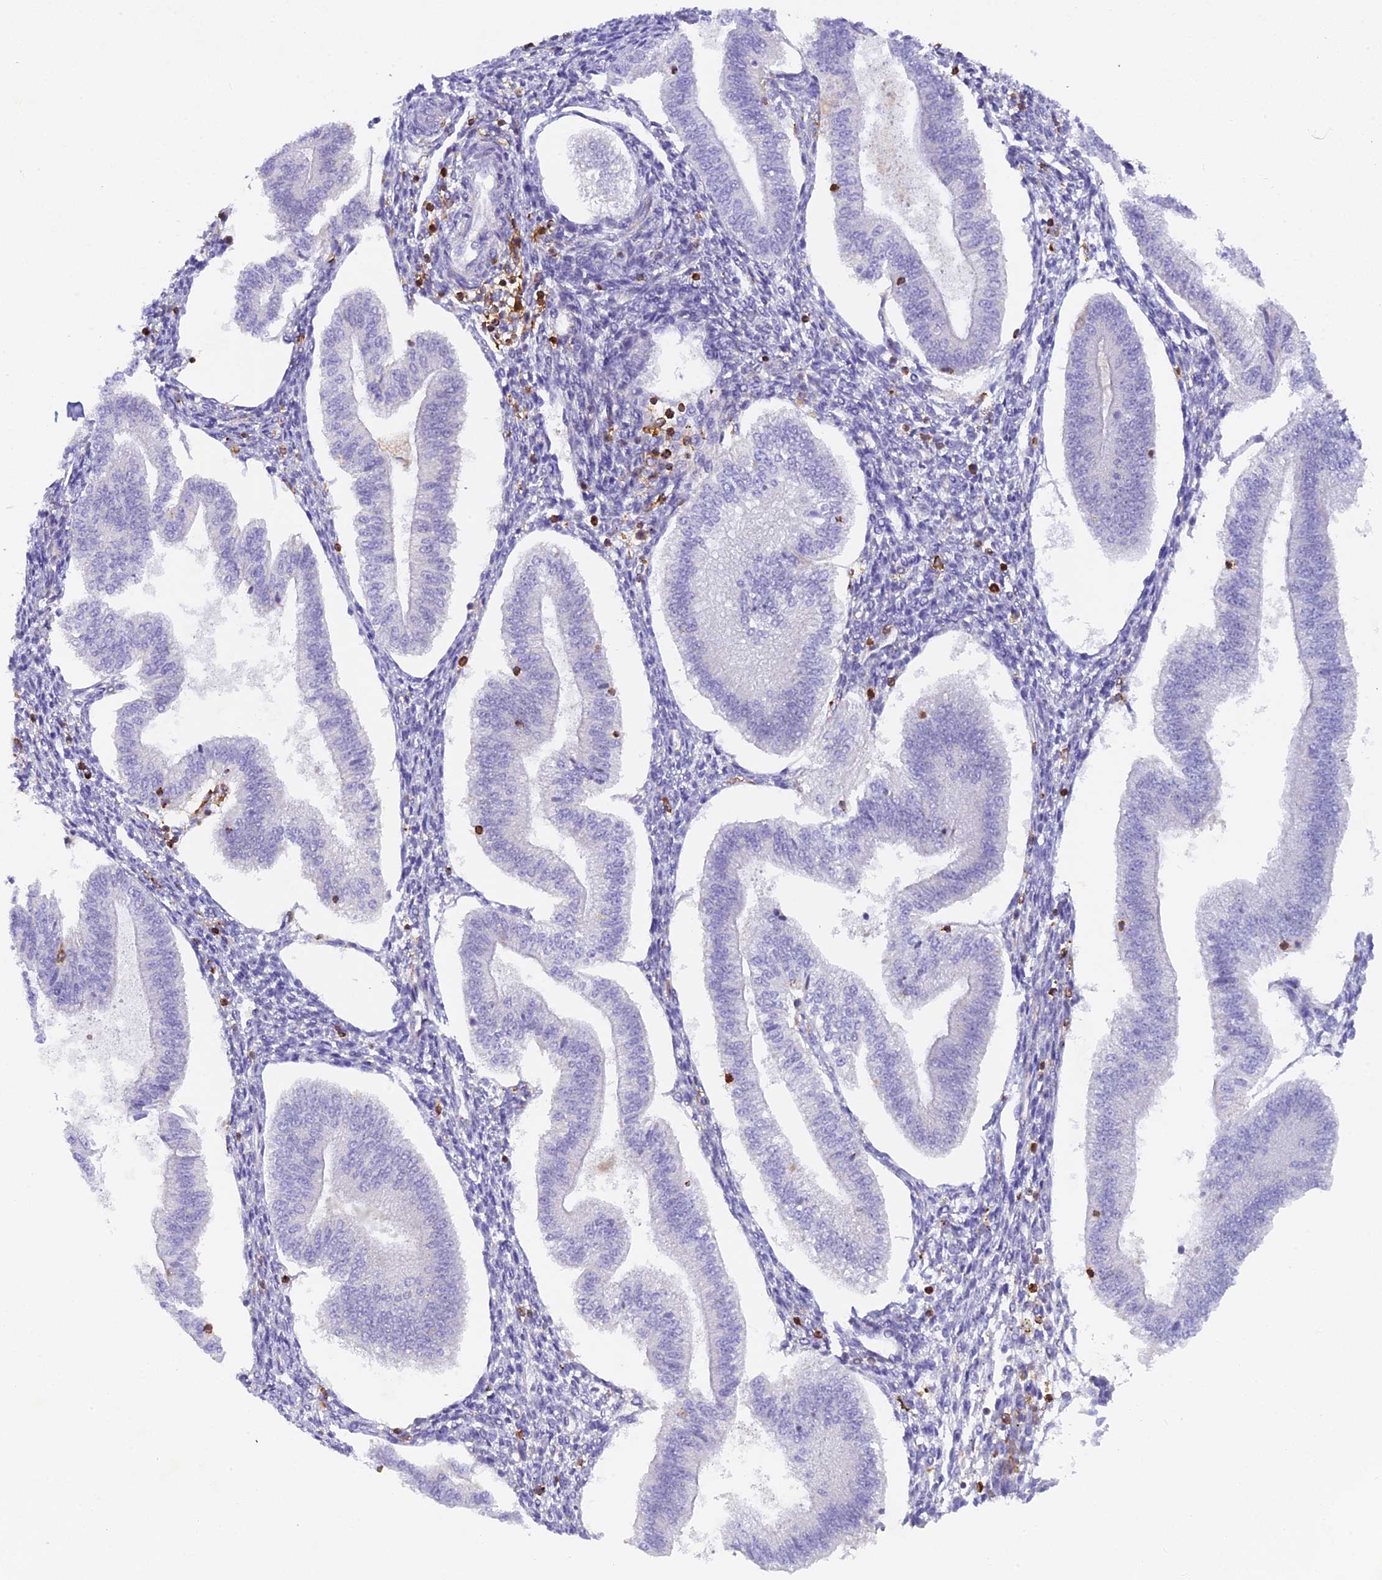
{"staining": {"intensity": "negative", "quantity": "none", "location": "none"}, "tissue": "endometrium", "cell_type": "Cells in endometrial stroma", "image_type": "normal", "snomed": [{"axis": "morphology", "description": "Normal tissue, NOS"}, {"axis": "topography", "description": "Endometrium"}], "caption": "Immunohistochemistry (IHC) photomicrograph of benign endometrium: endometrium stained with DAB (3,3'-diaminobenzidine) displays no significant protein expression in cells in endometrial stroma.", "gene": "FYB1", "patient": {"sex": "female", "age": 34}}